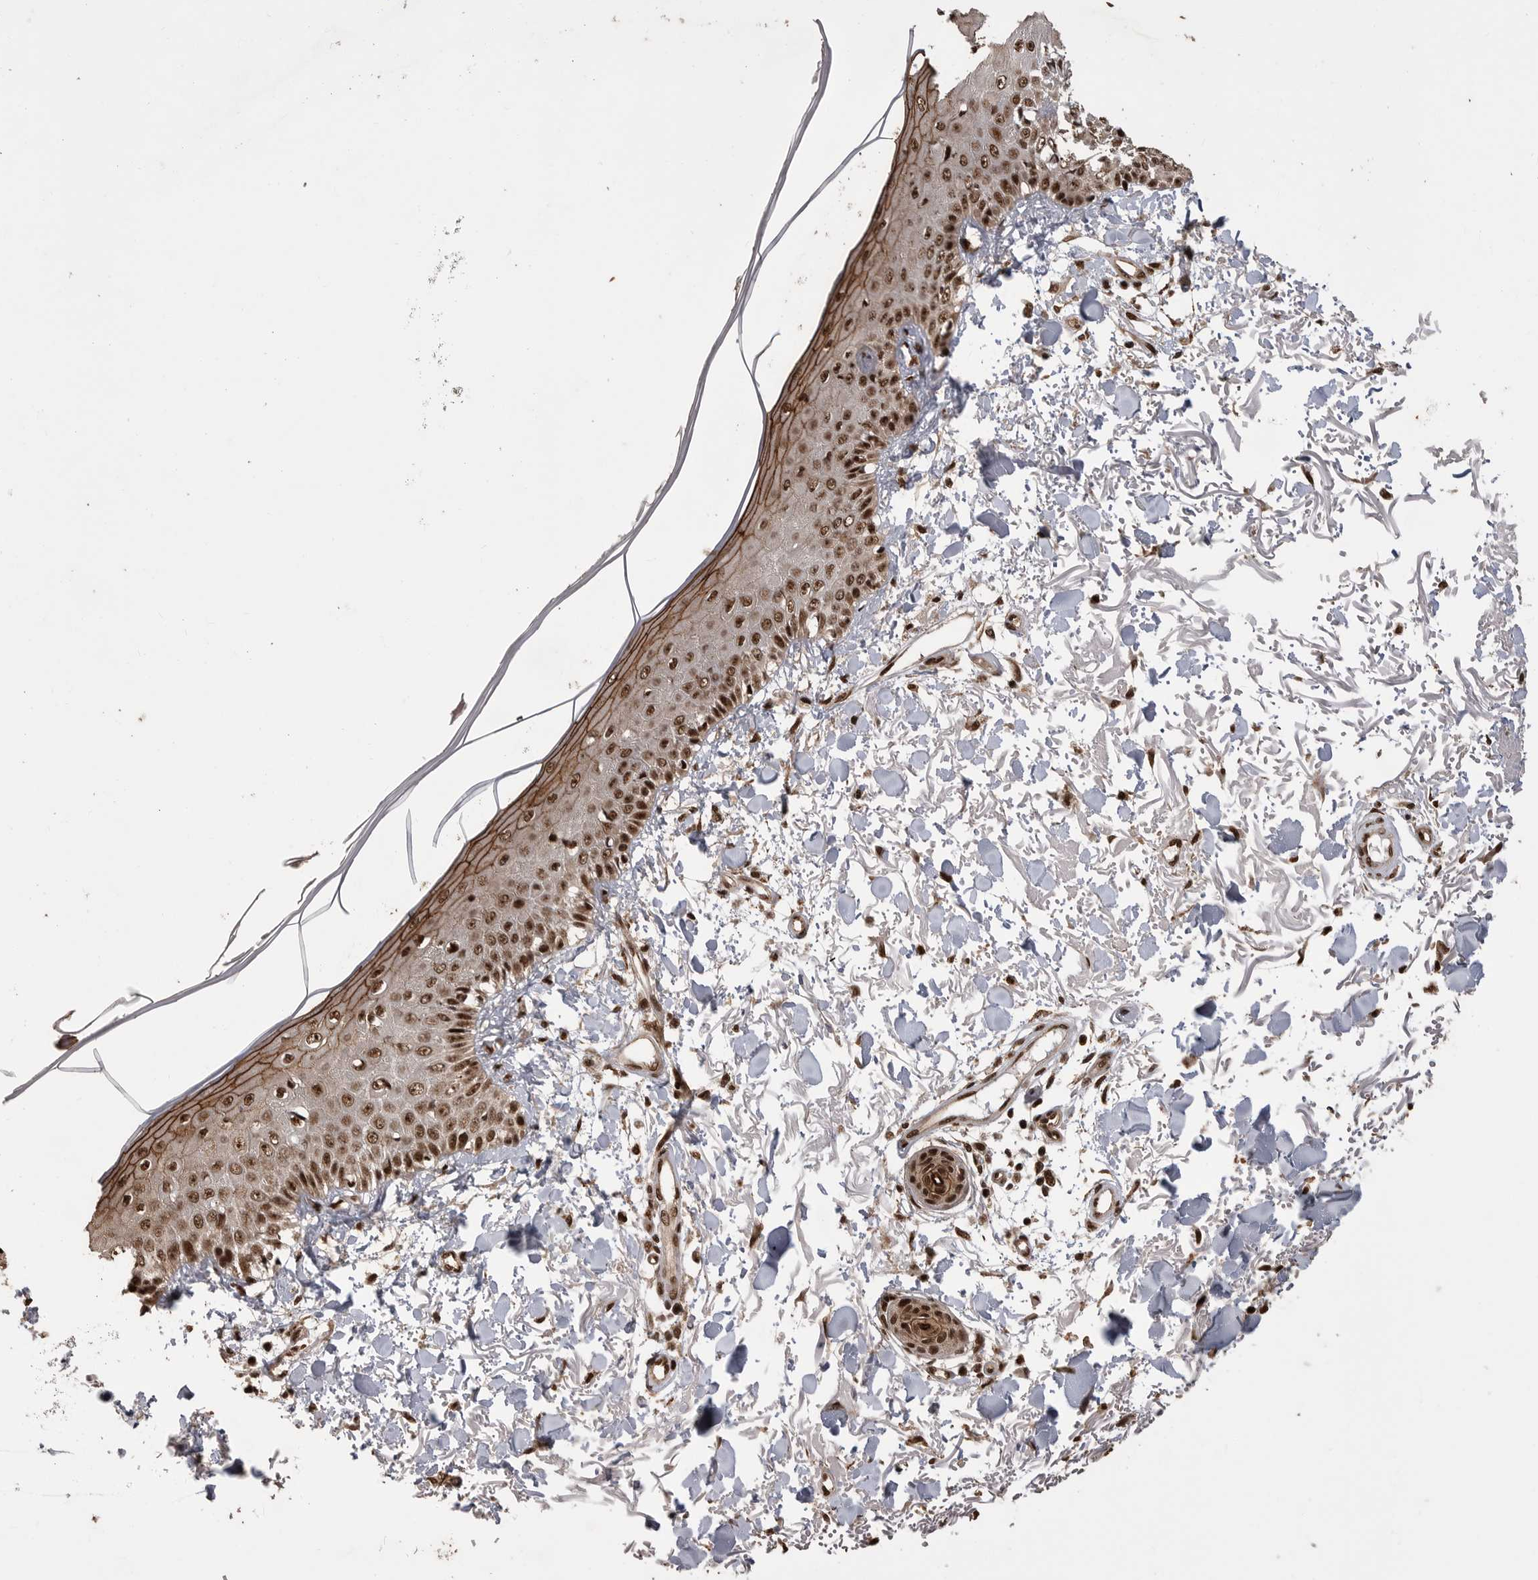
{"staining": {"intensity": "moderate", "quantity": ">75%", "location": "nuclear"}, "tissue": "skin", "cell_type": "Fibroblasts", "image_type": "normal", "snomed": [{"axis": "morphology", "description": "Normal tissue, NOS"}, {"axis": "morphology", "description": "Squamous cell carcinoma, NOS"}, {"axis": "topography", "description": "Skin"}, {"axis": "topography", "description": "Peripheral nerve tissue"}], "caption": "Immunohistochemical staining of benign human skin displays moderate nuclear protein expression in about >75% of fibroblasts.", "gene": "PPP1R8", "patient": {"sex": "male", "age": 83}}